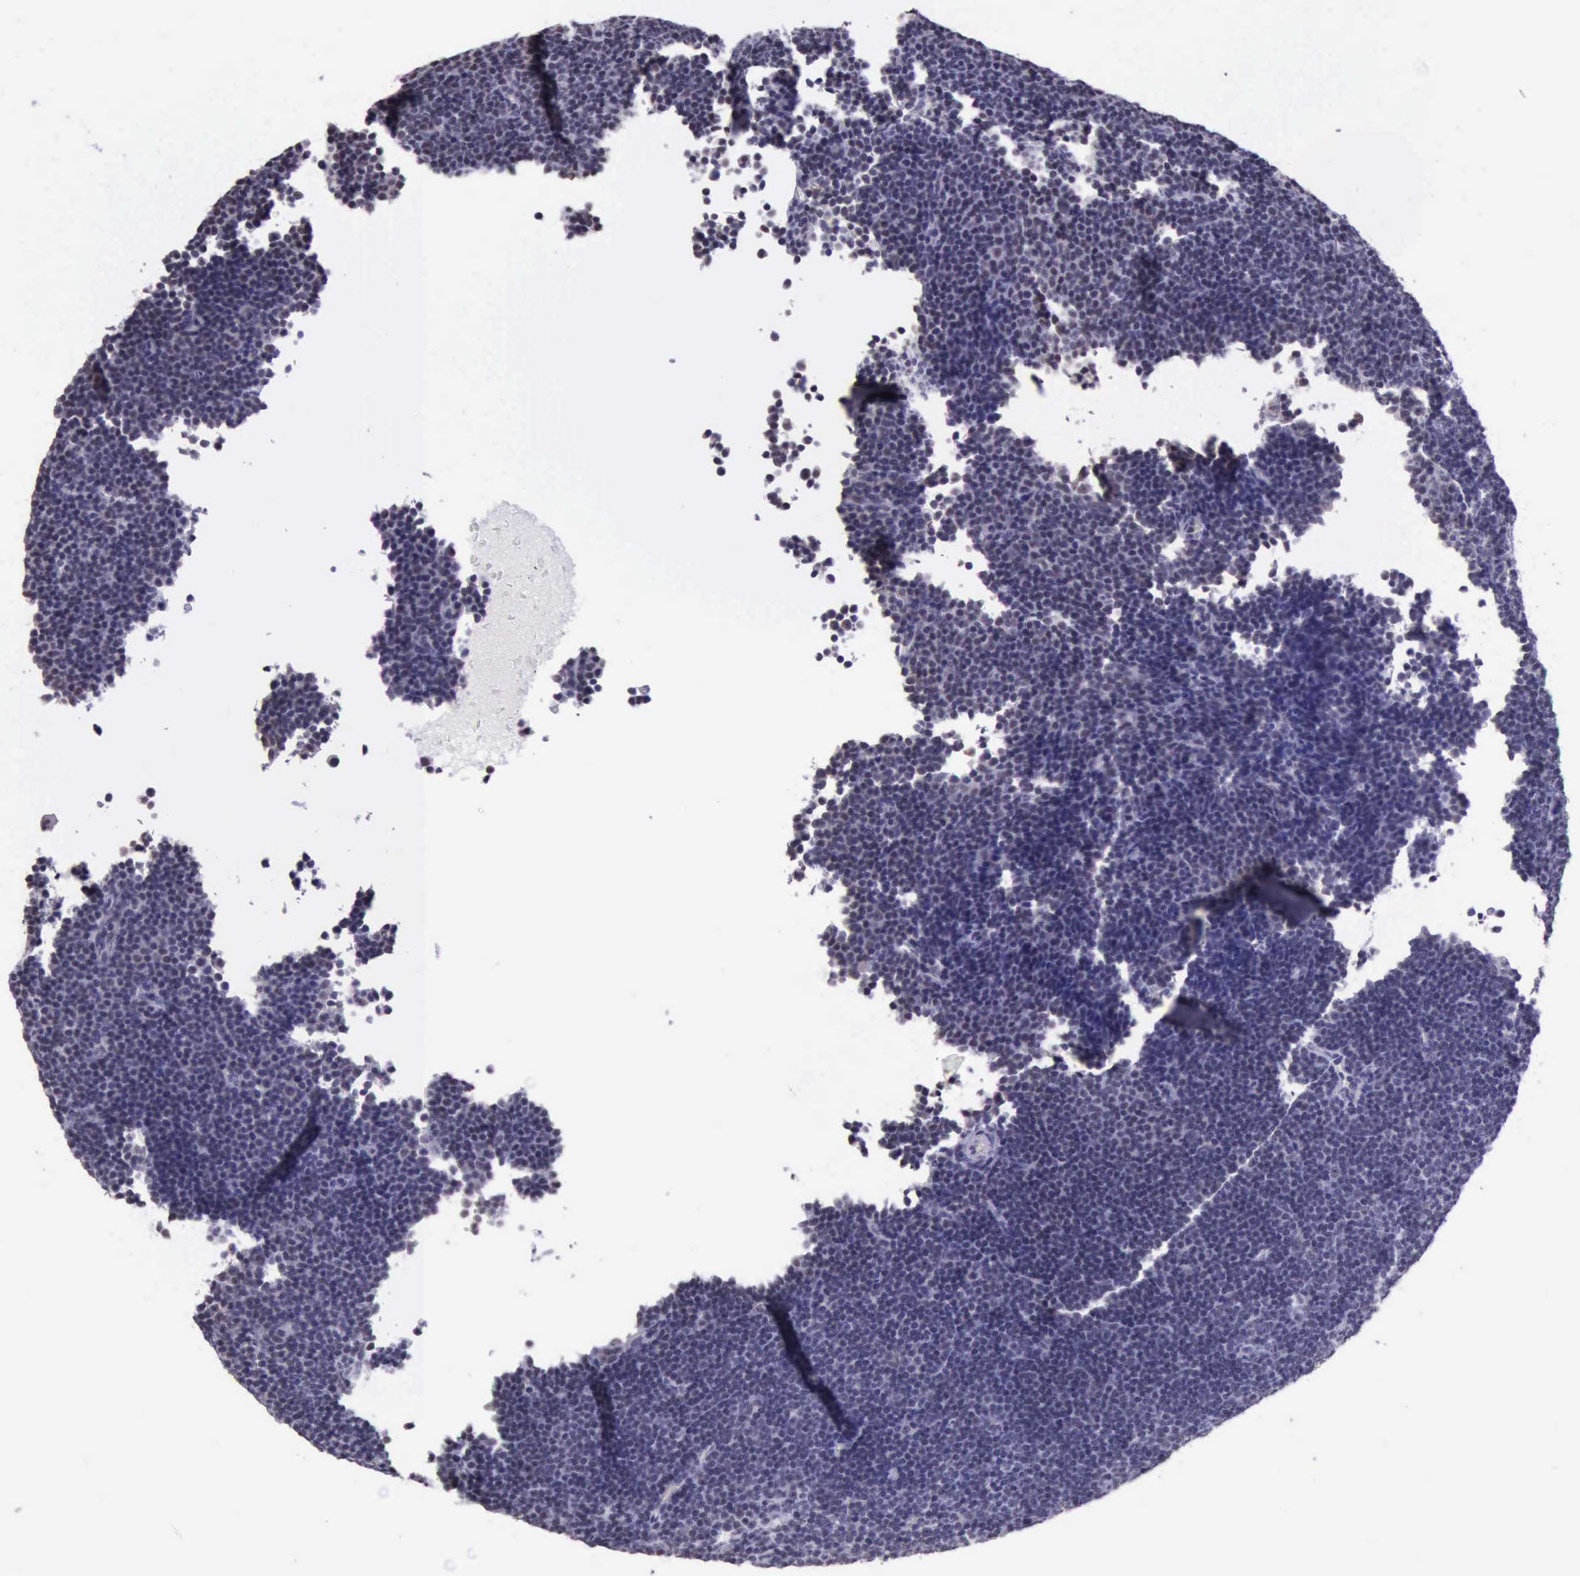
{"staining": {"intensity": "weak", "quantity": "25%-75%", "location": "cytoplasmic/membranous"}, "tissue": "lymphoma", "cell_type": "Tumor cells", "image_type": "cancer", "snomed": [{"axis": "morphology", "description": "Malignant lymphoma, non-Hodgkin's type, Low grade"}, {"axis": "topography", "description": "Lymph node"}], "caption": "Tumor cells display low levels of weak cytoplasmic/membranous expression in about 25%-75% of cells in human lymphoma. (IHC, brightfield microscopy, high magnification).", "gene": "PRPF39", "patient": {"sex": "male", "age": 57}}